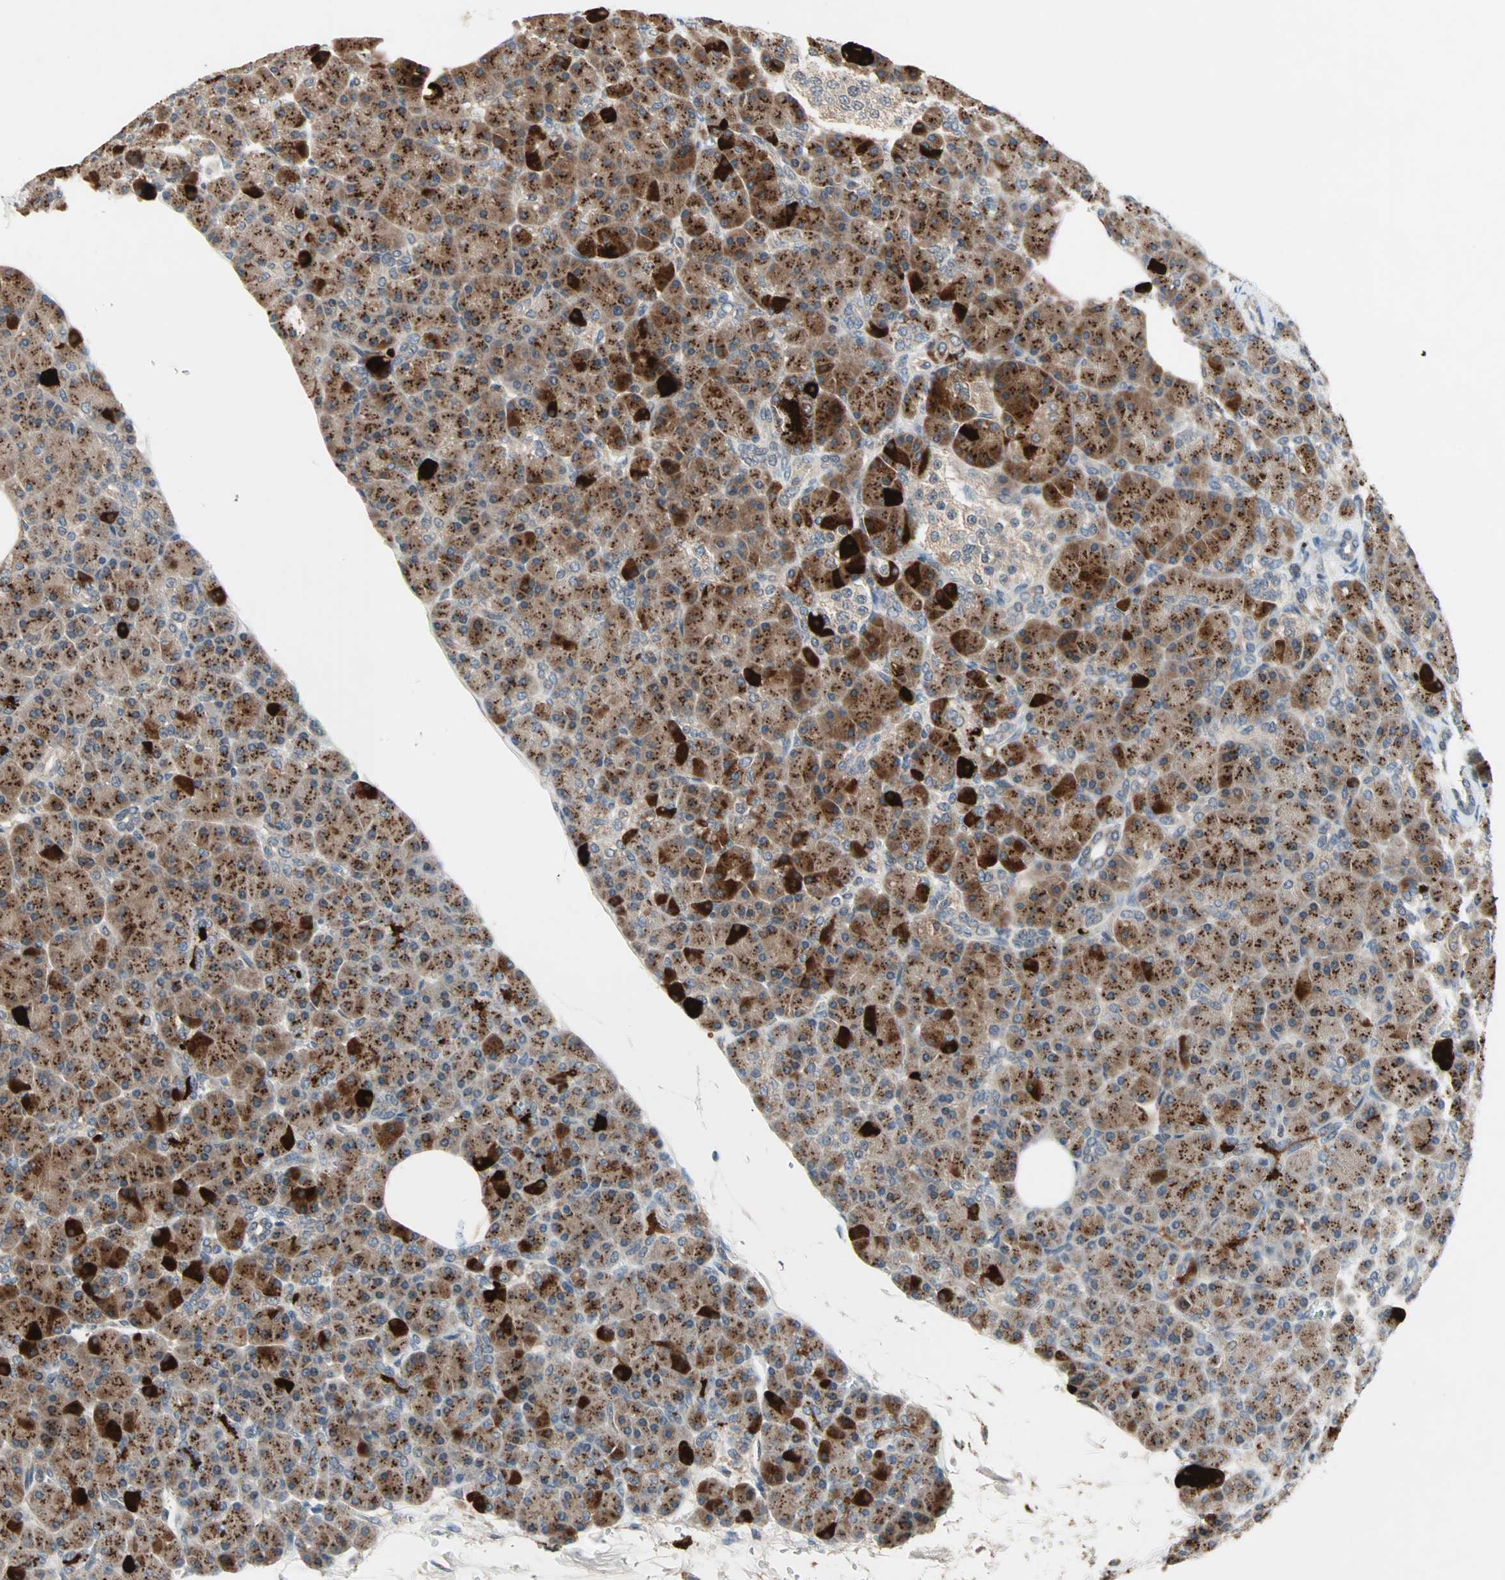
{"staining": {"intensity": "strong", "quantity": ">75%", "location": "cytoplasmic/membranous"}, "tissue": "pancreas", "cell_type": "Exocrine glandular cells", "image_type": "normal", "snomed": [{"axis": "morphology", "description": "Normal tissue, NOS"}, {"axis": "topography", "description": "Pancreas"}], "caption": "This is an image of immunohistochemistry staining of normal pancreas, which shows strong staining in the cytoplasmic/membranous of exocrine glandular cells.", "gene": "PROS1", "patient": {"sex": "female", "age": 43}}